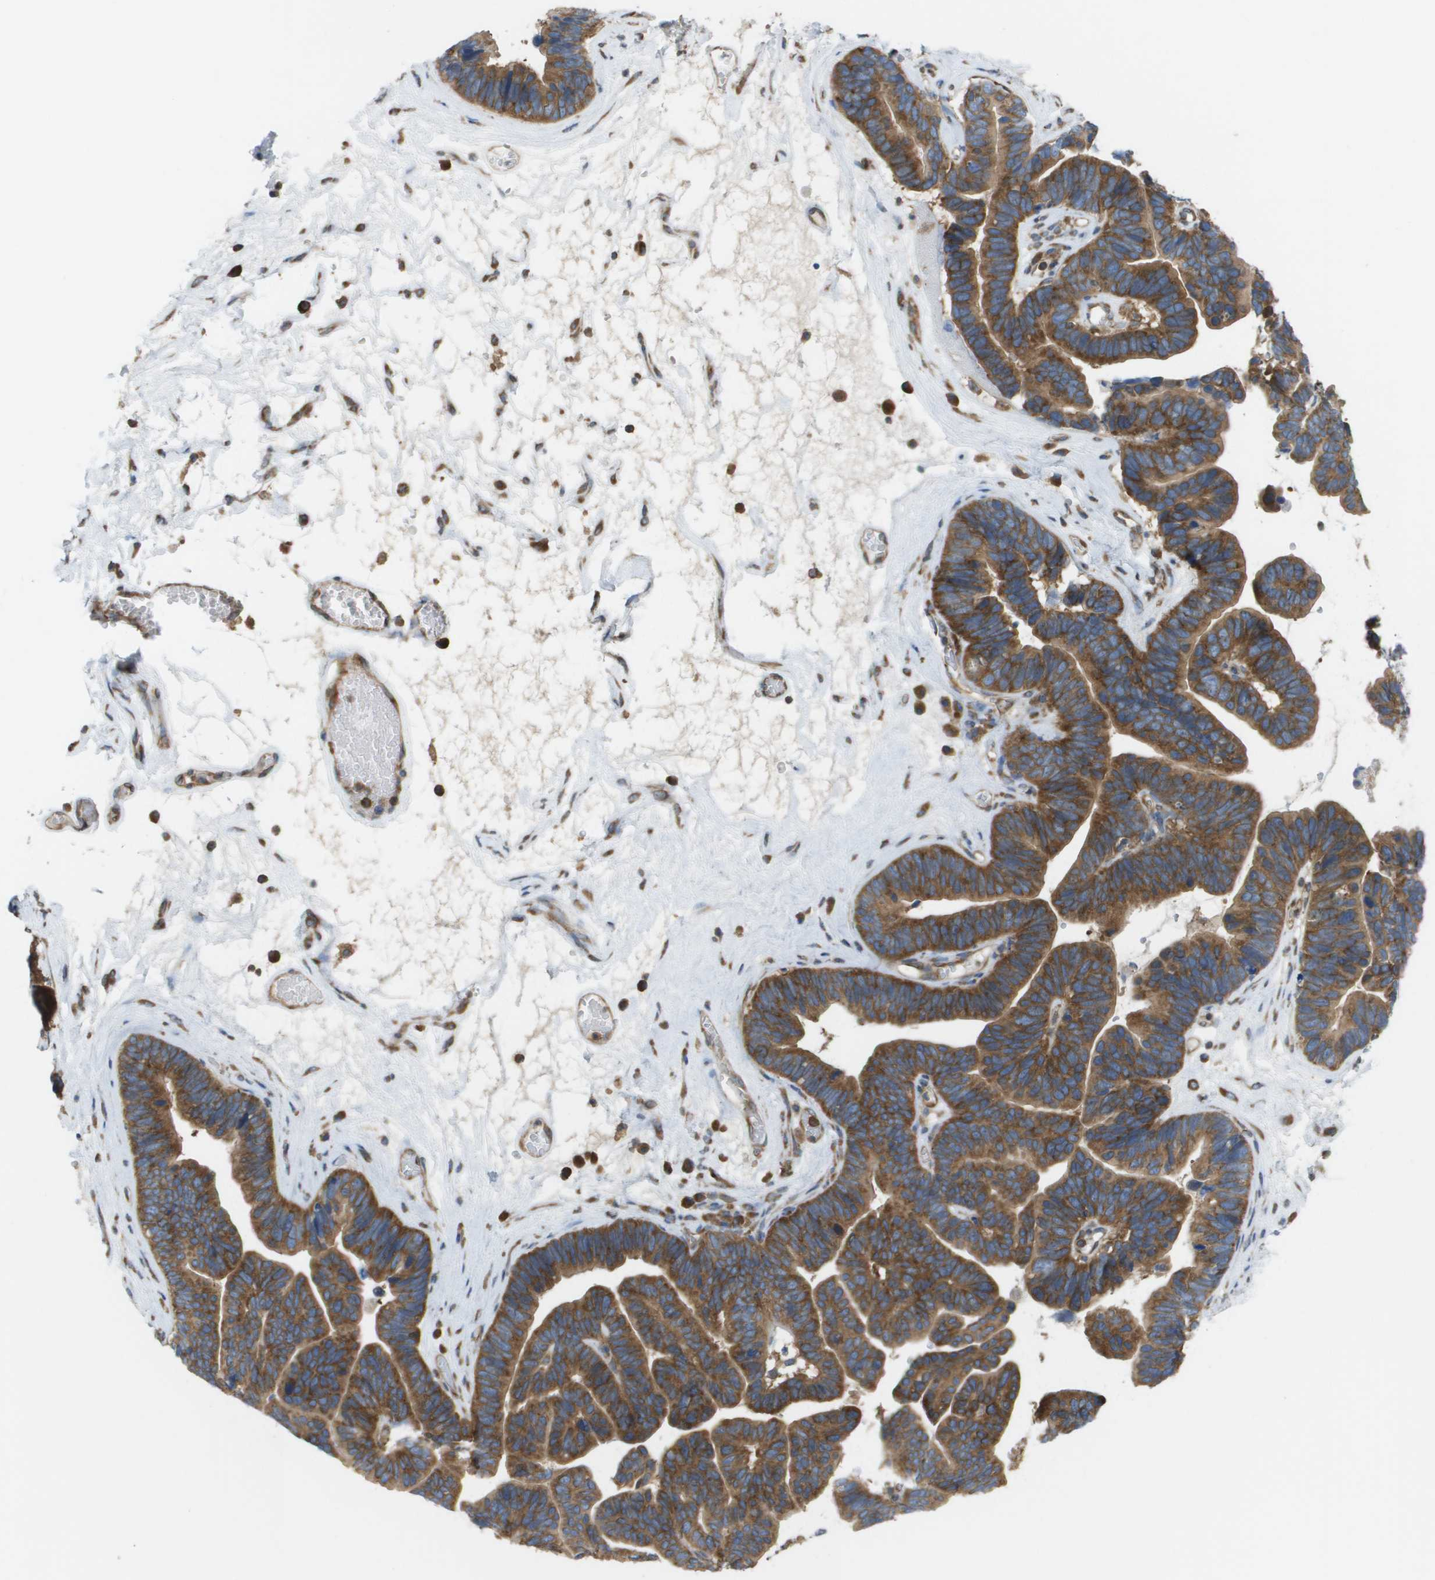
{"staining": {"intensity": "strong", "quantity": ">75%", "location": "cytoplasmic/membranous"}, "tissue": "ovarian cancer", "cell_type": "Tumor cells", "image_type": "cancer", "snomed": [{"axis": "morphology", "description": "Cystadenocarcinoma, serous, NOS"}, {"axis": "topography", "description": "Ovary"}], "caption": "Ovarian serous cystadenocarcinoma tissue exhibits strong cytoplasmic/membranous expression in approximately >75% of tumor cells (DAB IHC, brown staining for protein, blue staining for nuclei).", "gene": "EIF4G2", "patient": {"sex": "female", "age": 56}}